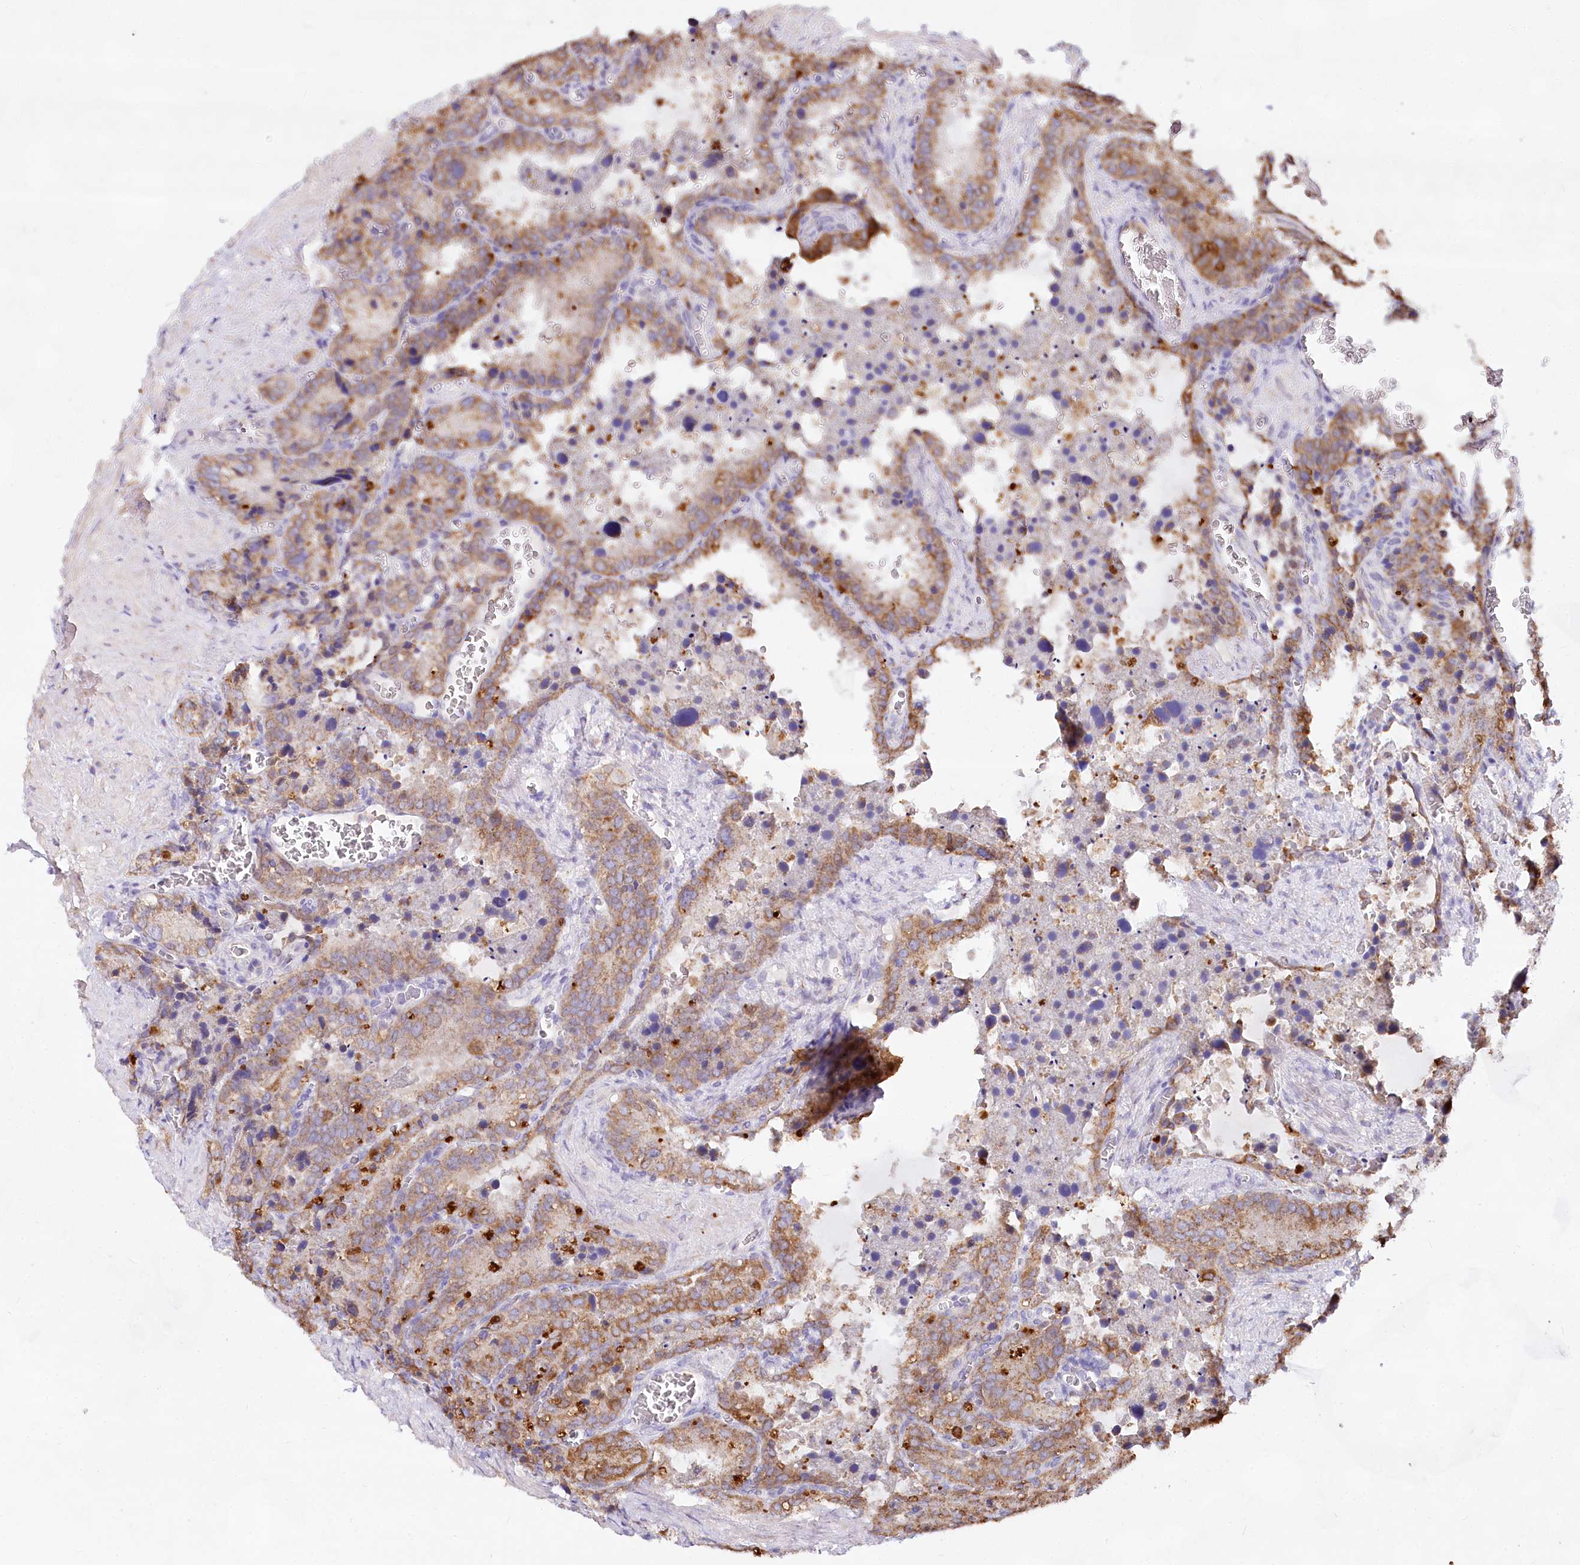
{"staining": {"intensity": "moderate", "quantity": ">75%", "location": "cytoplasmic/membranous"}, "tissue": "seminal vesicle", "cell_type": "Glandular cells", "image_type": "normal", "snomed": [{"axis": "morphology", "description": "Normal tissue, NOS"}, {"axis": "topography", "description": "Seminal veicle"}], "caption": "The micrograph demonstrates immunohistochemical staining of normal seminal vesicle. There is moderate cytoplasmic/membranous positivity is identified in approximately >75% of glandular cells.", "gene": "TASOR2", "patient": {"sex": "male", "age": 62}}